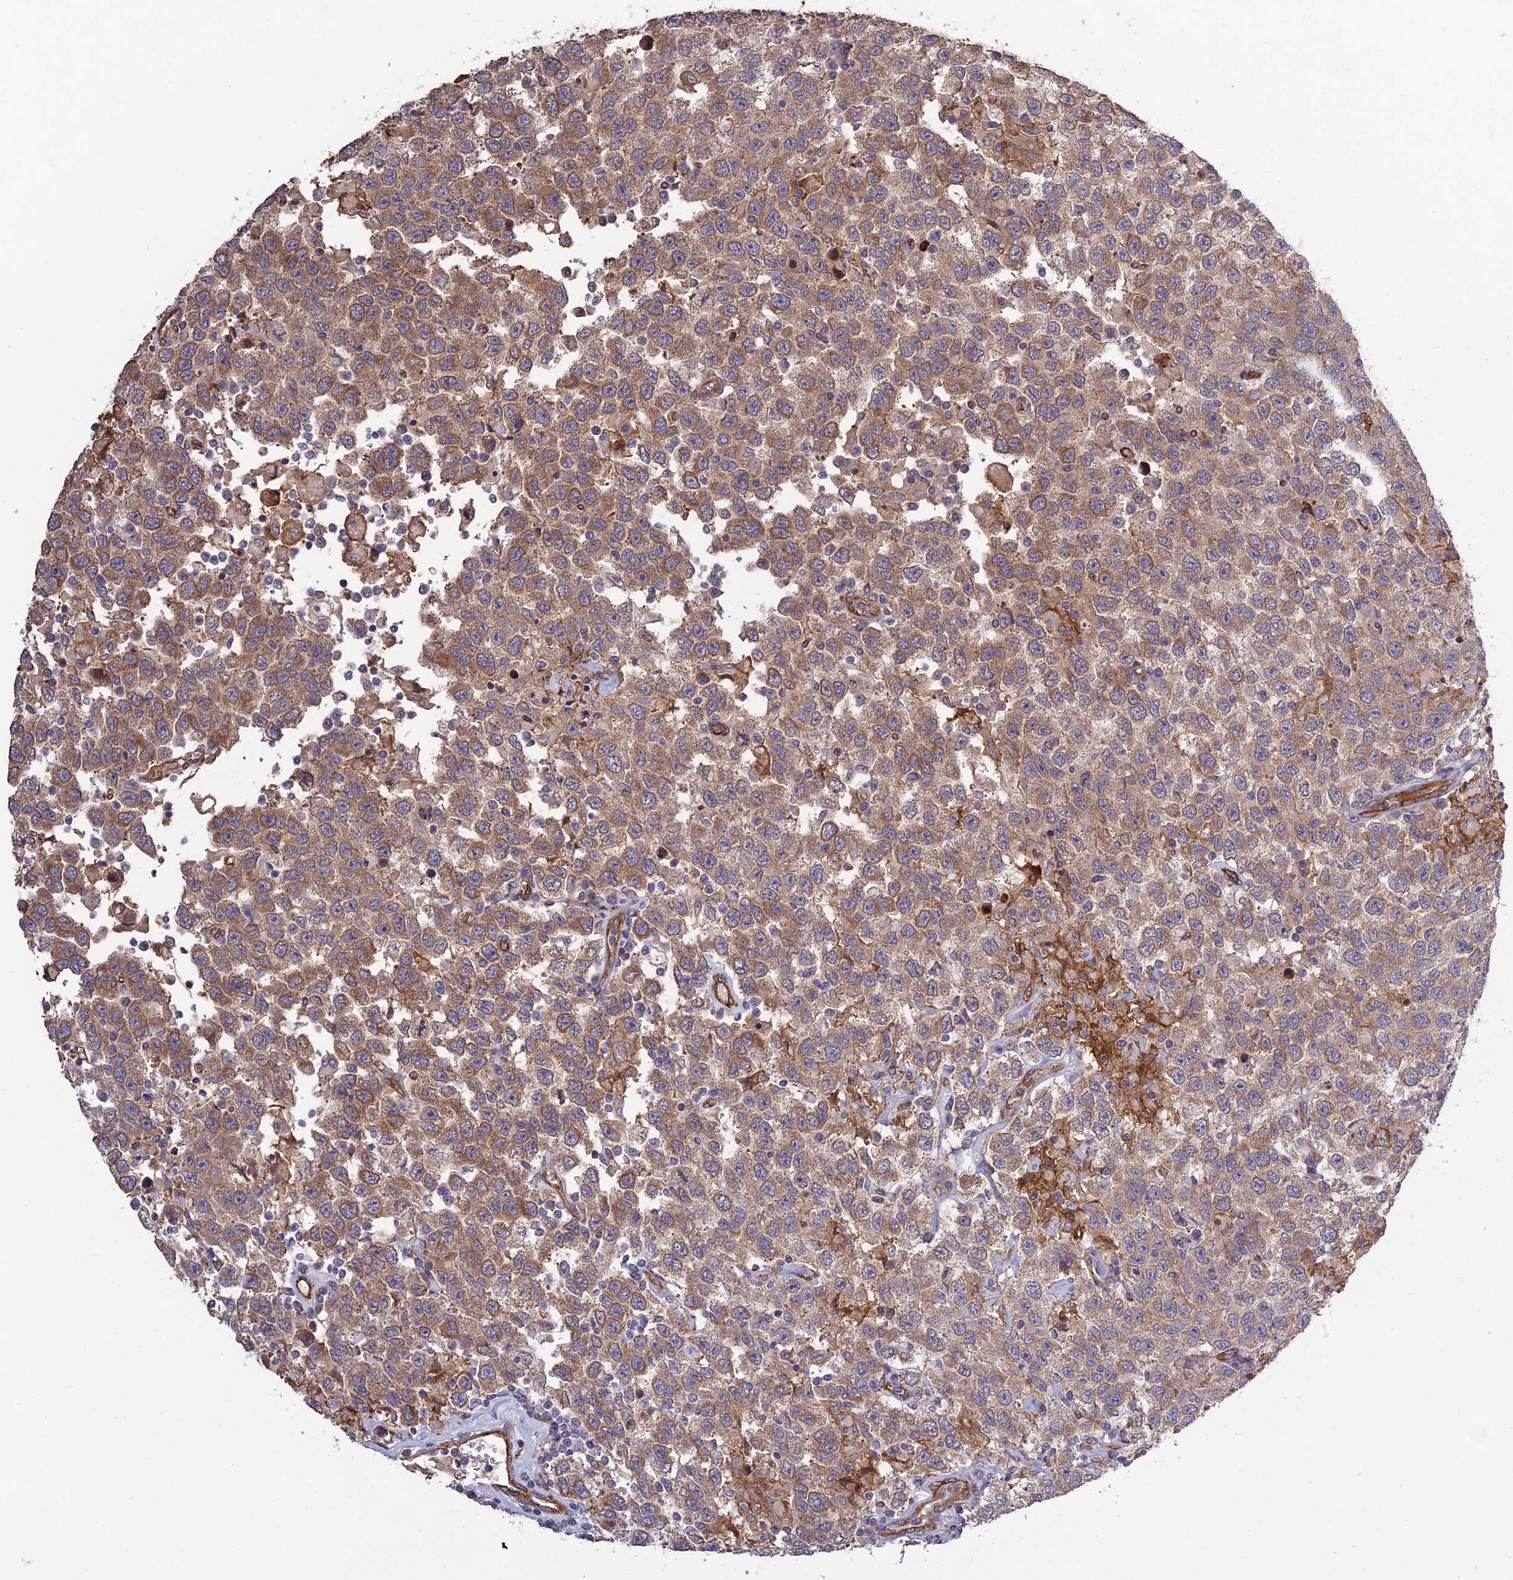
{"staining": {"intensity": "moderate", "quantity": ">75%", "location": "cytoplasmic/membranous"}, "tissue": "testis cancer", "cell_type": "Tumor cells", "image_type": "cancer", "snomed": [{"axis": "morphology", "description": "Seminoma, NOS"}, {"axis": "topography", "description": "Testis"}], "caption": "Testis seminoma stained with a protein marker displays moderate staining in tumor cells.", "gene": "CRTAP", "patient": {"sex": "male", "age": 41}}